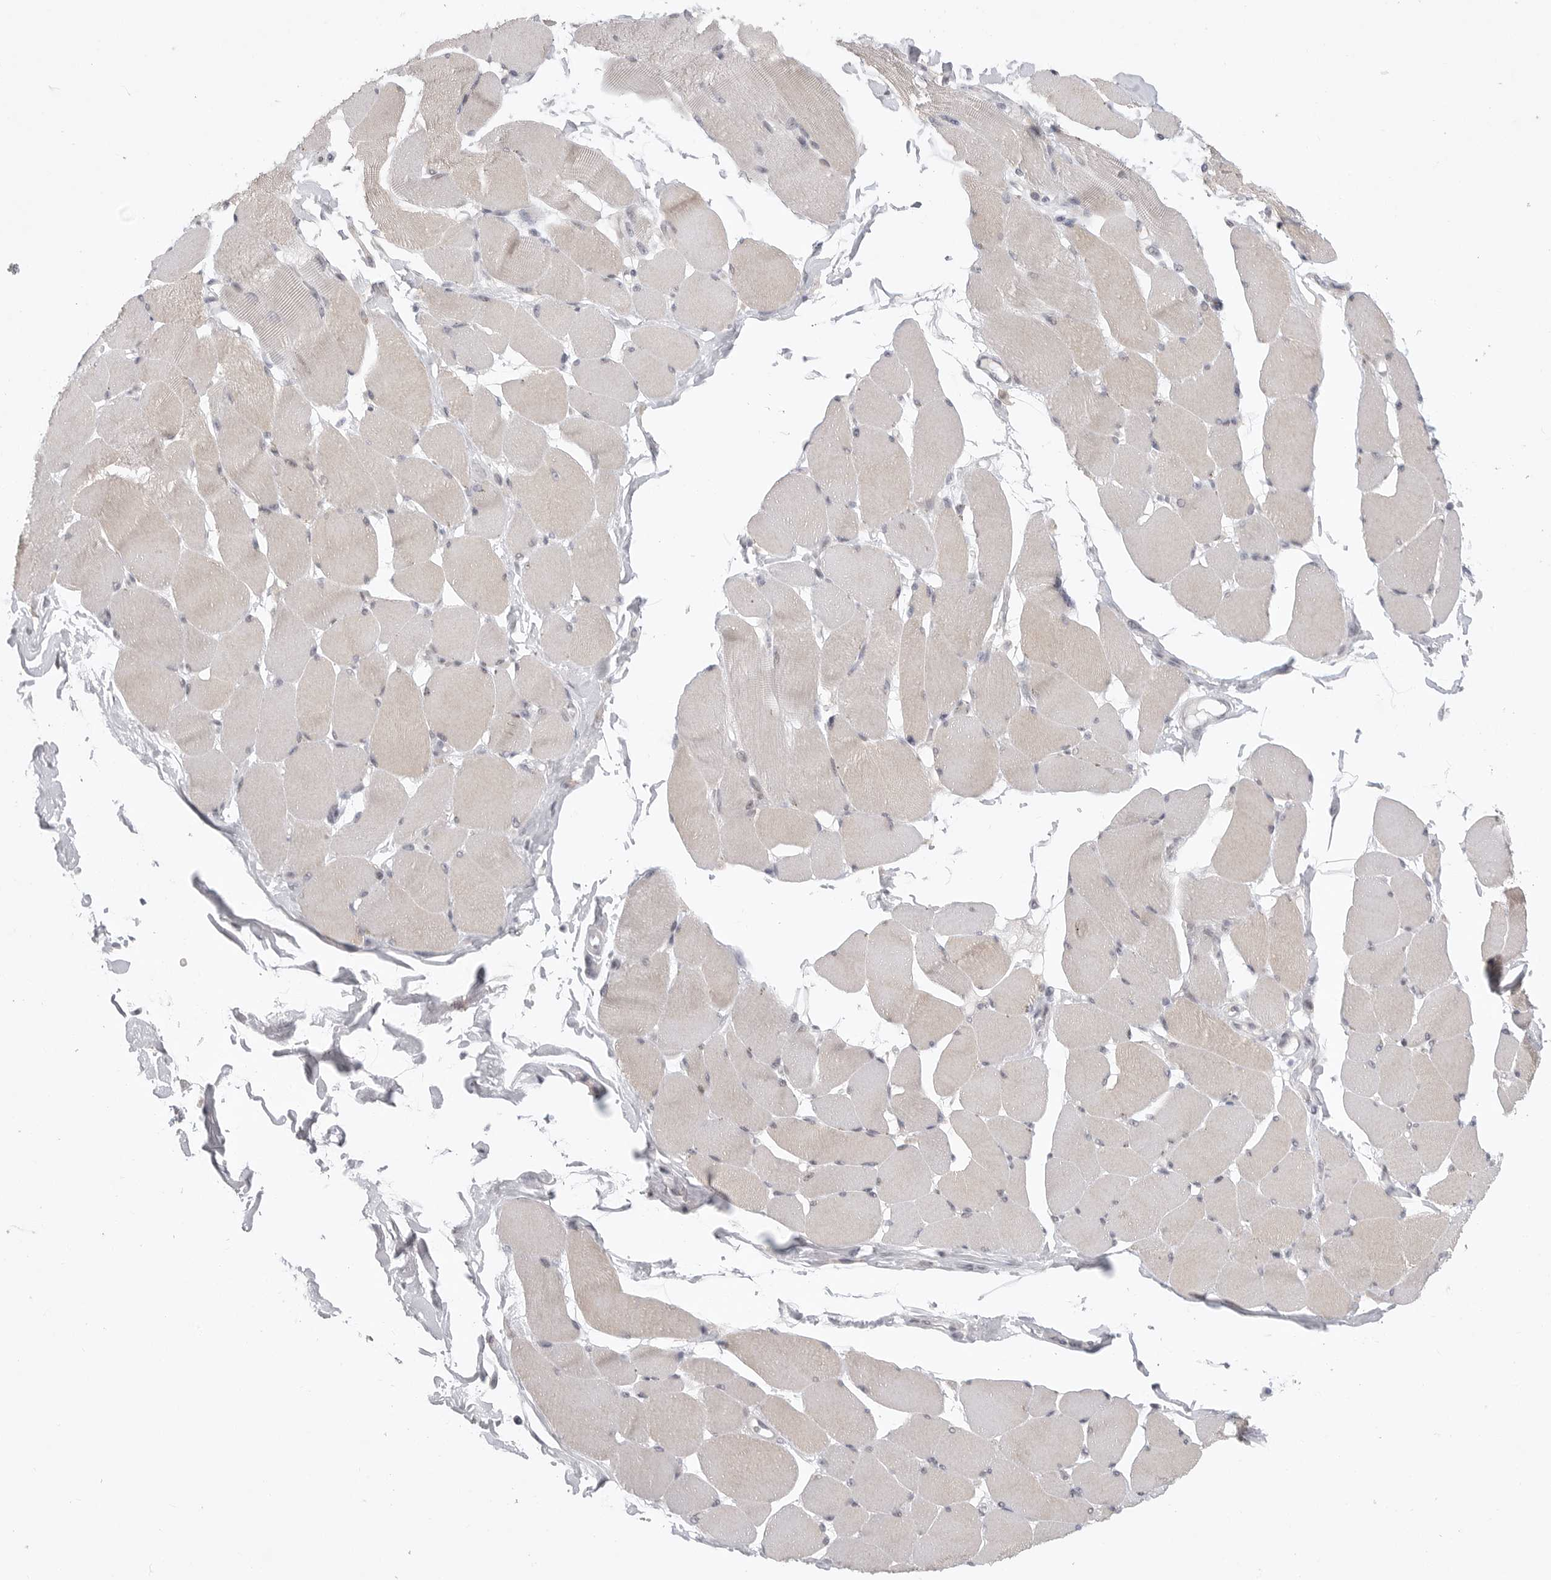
{"staining": {"intensity": "weak", "quantity": "<25%", "location": "cytoplasmic/membranous"}, "tissue": "skeletal muscle", "cell_type": "Myocytes", "image_type": "normal", "snomed": [{"axis": "morphology", "description": "Normal tissue, NOS"}, {"axis": "topography", "description": "Skin"}, {"axis": "topography", "description": "Skeletal muscle"}], "caption": "An immunohistochemistry (IHC) histopathology image of unremarkable skeletal muscle is shown. There is no staining in myocytes of skeletal muscle.", "gene": "FBXO43", "patient": {"sex": "male", "age": 83}}